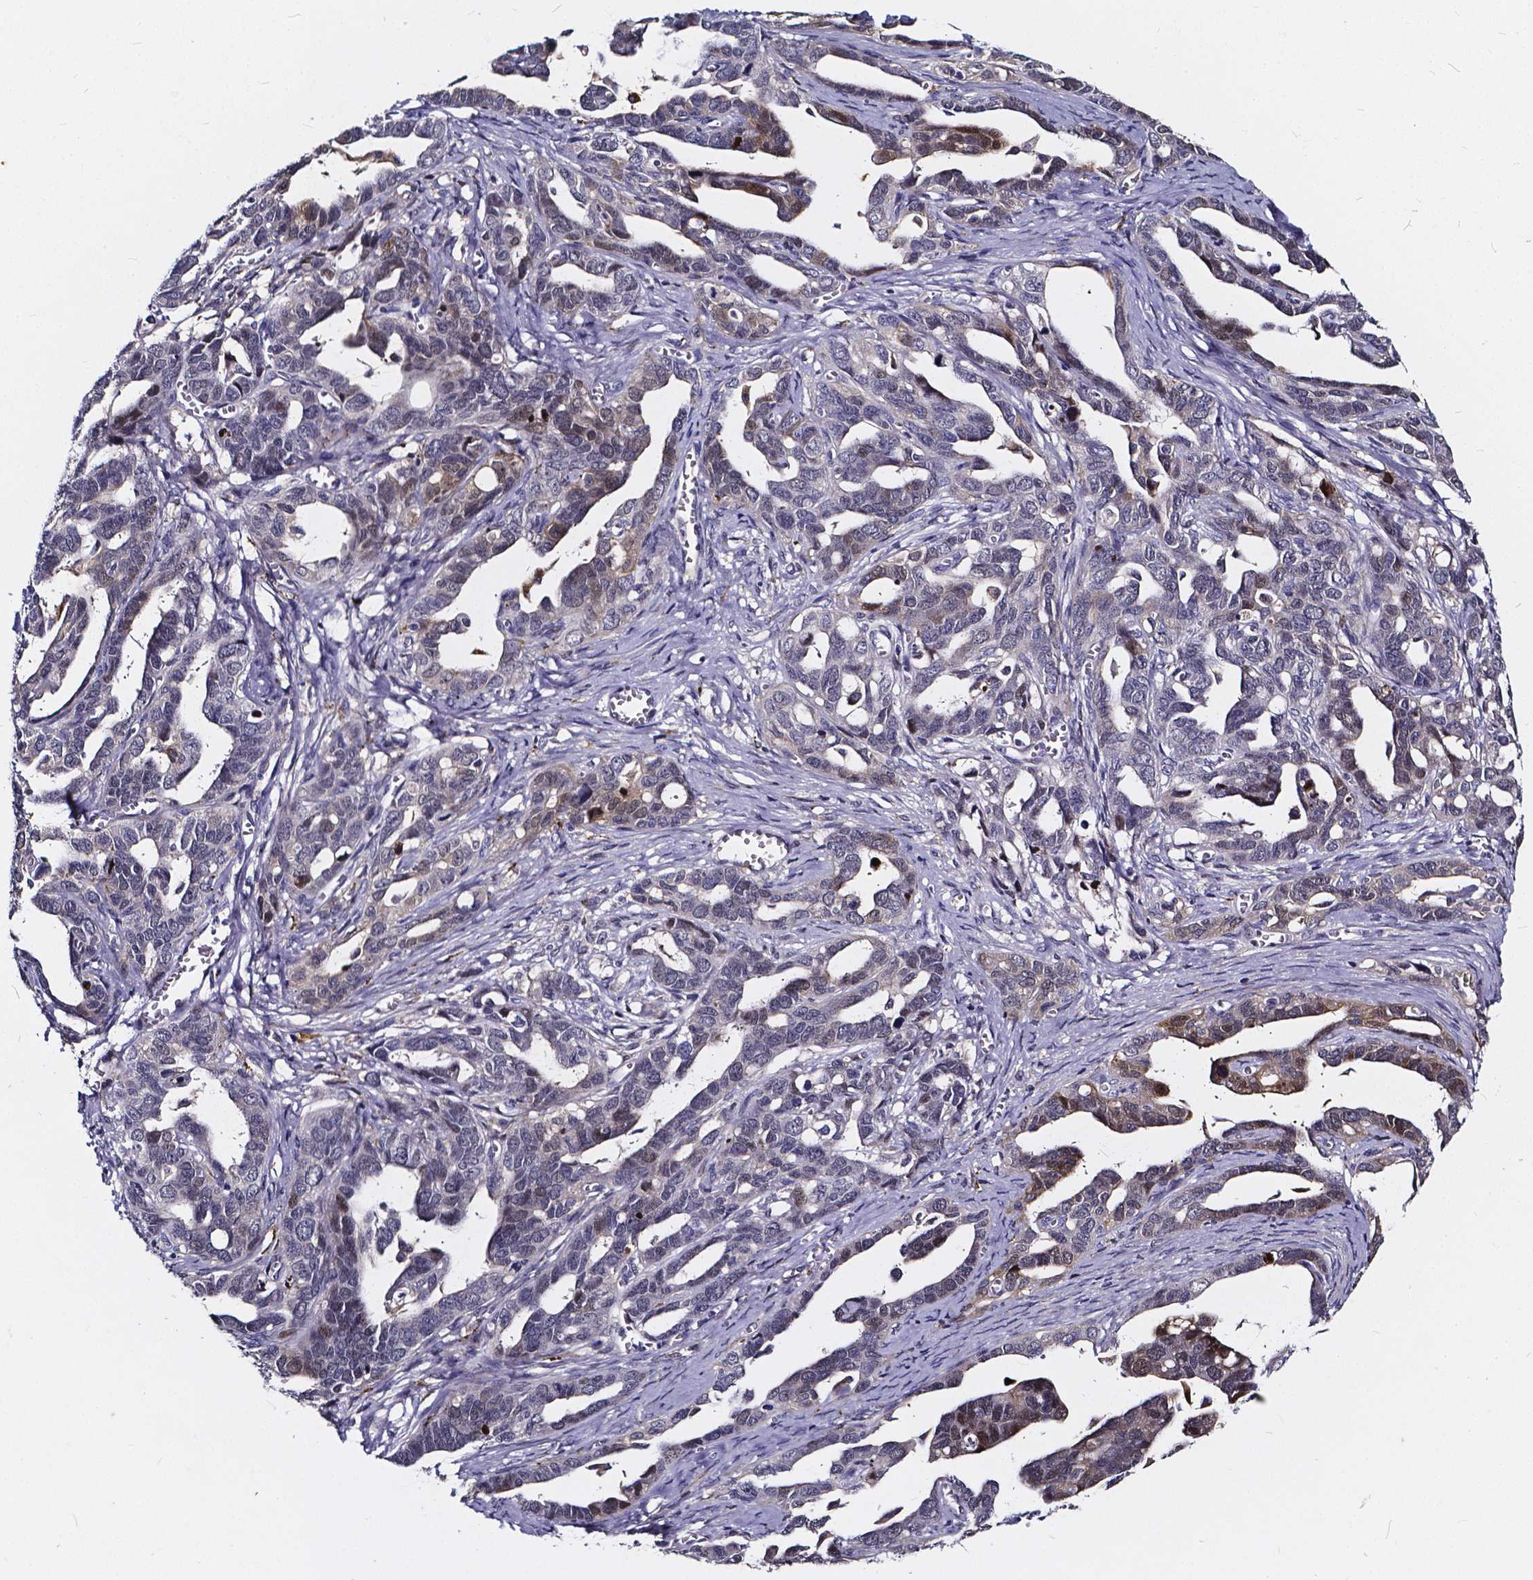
{"staining": {"intensity": "moderate", "quantity": "<25%", "location": "cytoplasmic/membranous"}, "tissue": "ovarian cancer", "cell_type": "Tumor cells", "image_type": "cancer", "snomed": [{"axis": "morphology", "description": "Cystadenocarcinoma, serous, NOS"}, {"axis": "topography", "description": "Ovary"}], "caption": "Ovarian serous cystadenocarcinoma stained for a protein (brown) shows moderate cytoplasmic/membranous positive positivity in about <25% of tumor cells.", "gene": "SOWAHA", "patient": {"sex": "female", "age": 69}}